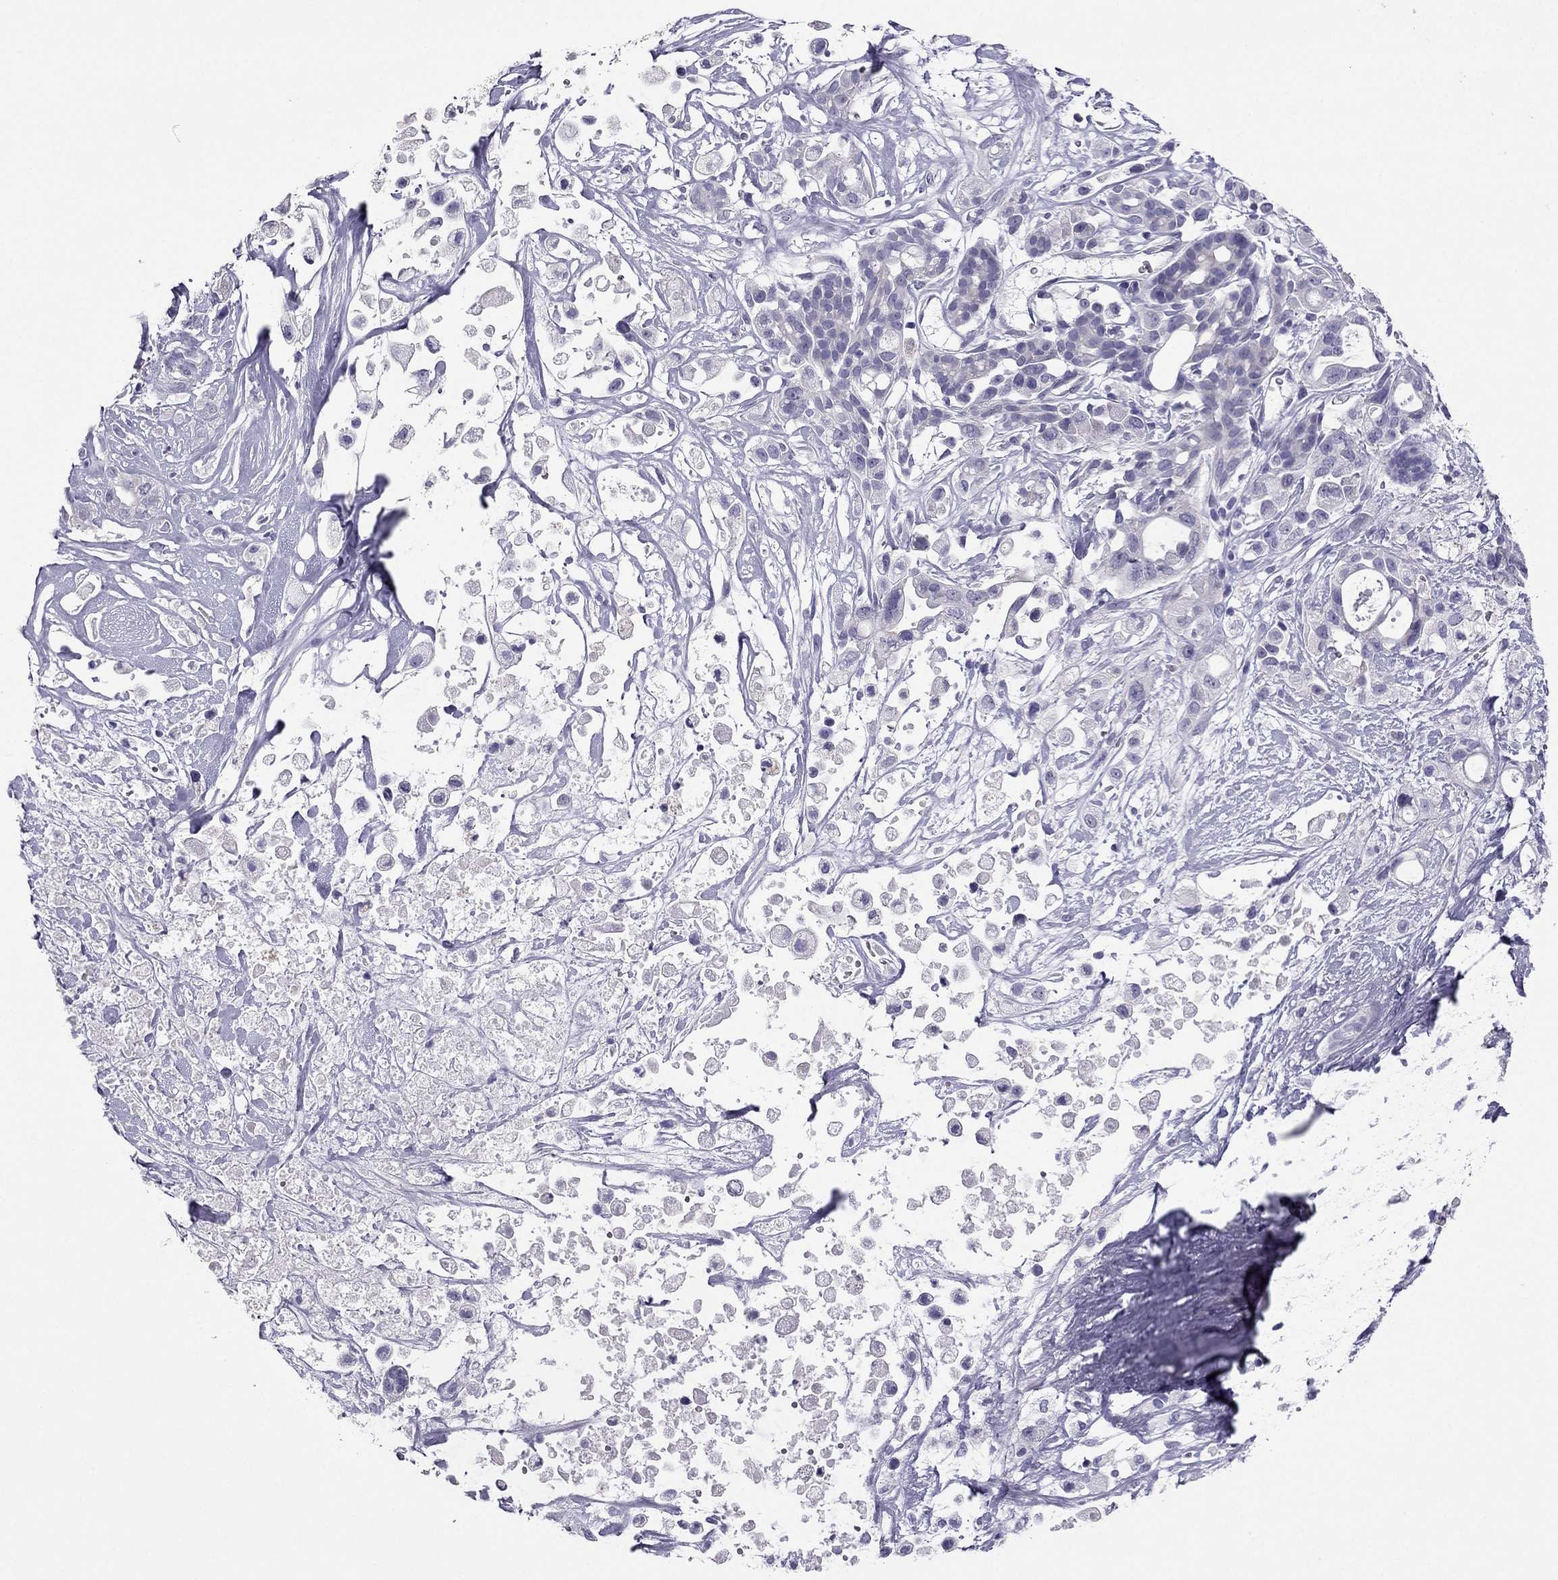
{"staining": {"intensity": "negative", "quantity": "none", "location": "none"}, "tissue": "pancreatic cancer", "cell_type": "Tumor cells", "image_type": "cancer", "snomed": [{"axis": "morphology", "description": "Adenocarcinoma, NOS"}, {"axis": "topography", "description": "Pancreas"}], "caption": "The image demonstrates no staining of tumor cells in pancreatic adenocarcinoma. The staining was performed using DAB to visualize the protein expression in brown, while the nuclei were stained in blue with hematoxylin (Magnification: 20x).", "gene": "PDE6A", "patient": {"sex": "male", "age": 44}}